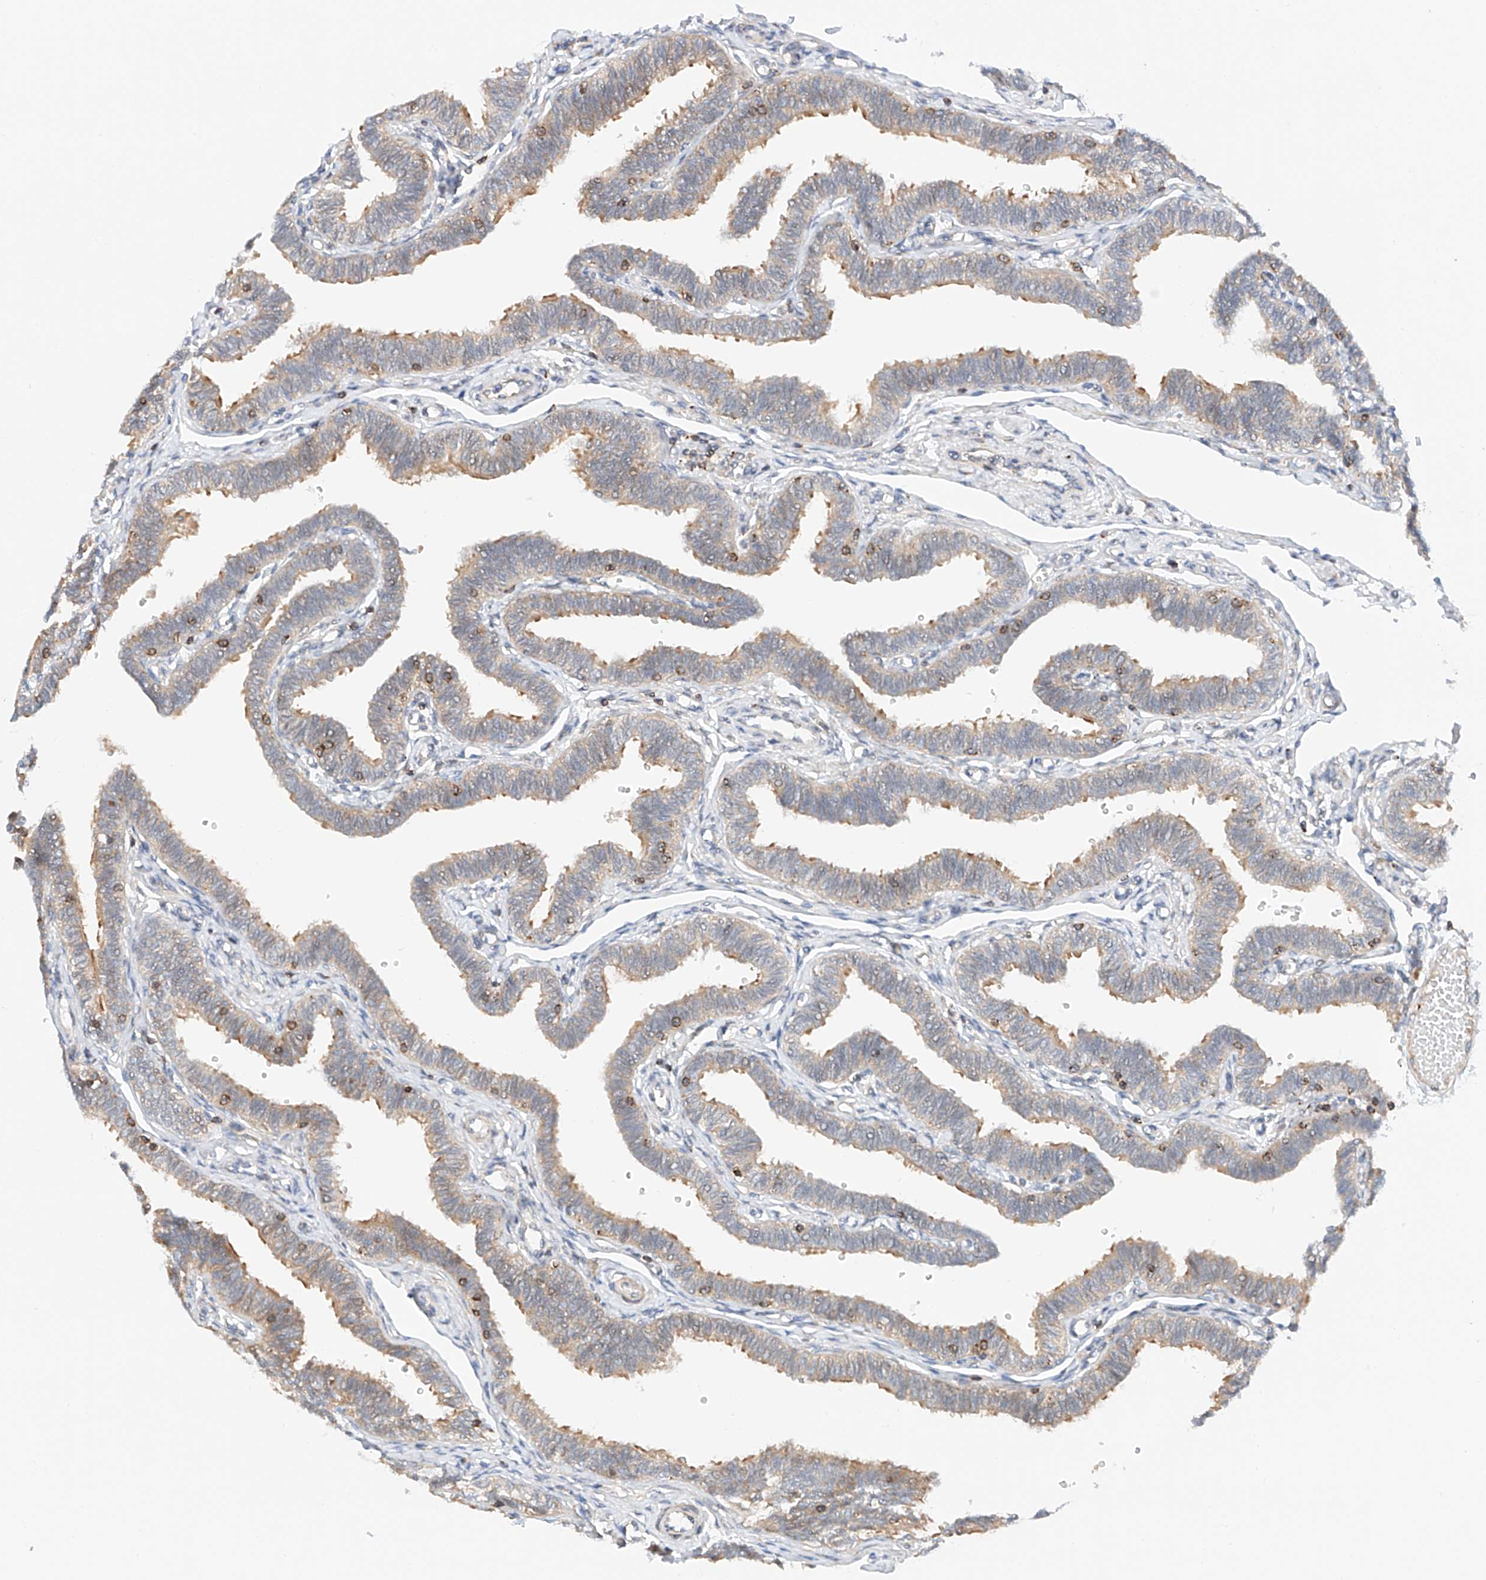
{"staining": {"intensity": "moderate", "quantity": "<25%", "location": "cytoplasmic/membranous"}, "tissue": "fallopian tube", "cell_type": "Glandular cells", "image_type": "normal", "snomed": [{"axis": "morphology", "description": "Normal tissue, NOS"}, {"axis": "topography", "description": "Fallopian tube"}, {"axis": "topography", "description": "Ovary"}], "caption": "DAB (3,3'-diaminobenzidine) immunohistochemical staining of unremarkable fallopian tube exhibits moderate cytoplasmic/membranous protein expression in approximately <25% of glandular cells. (Brightfield microscopy of DAB IHC at high magnification).", "gene": "MFN2", "patient": {"sex": "female", "age": 23}}